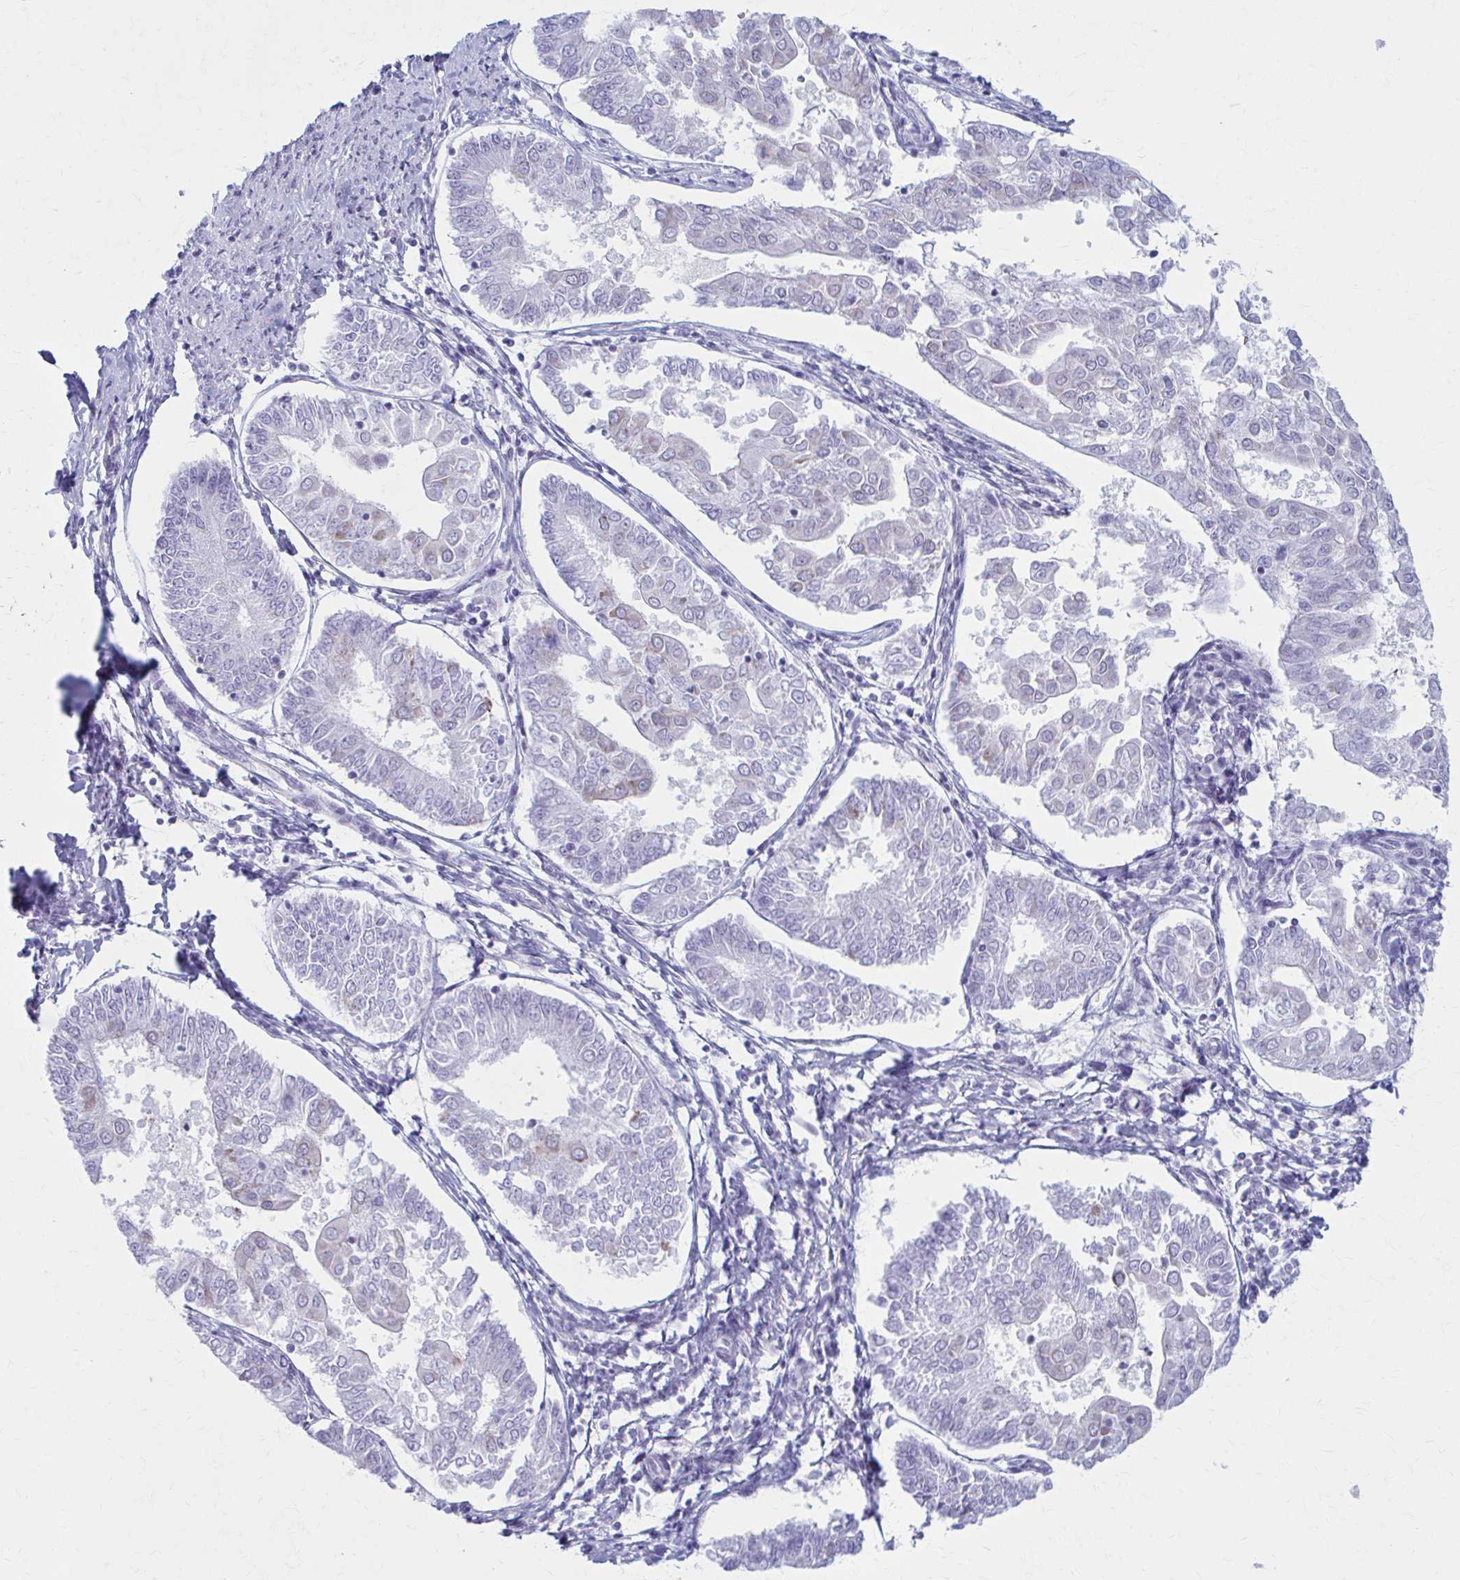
{"staining": {"intensity": "negative", "quantity": "none", "location": "none"}, "tissue": "endometrial cancer", "cell_type": "Tumor cells", "image_type": "cancer", "snomed": [{"axis": "morphology", "description": "Adenocarcinoma, NOS"}, {"axis": "topography", "description": "Endometrium"}], "caption": "This is an immunohistochemistry histopathology image of human endometrial adenocarcinoma. There is no expression in tumor cells.", "gene": "PRKRA", "patient": {"sex": "female", "age": 68}}